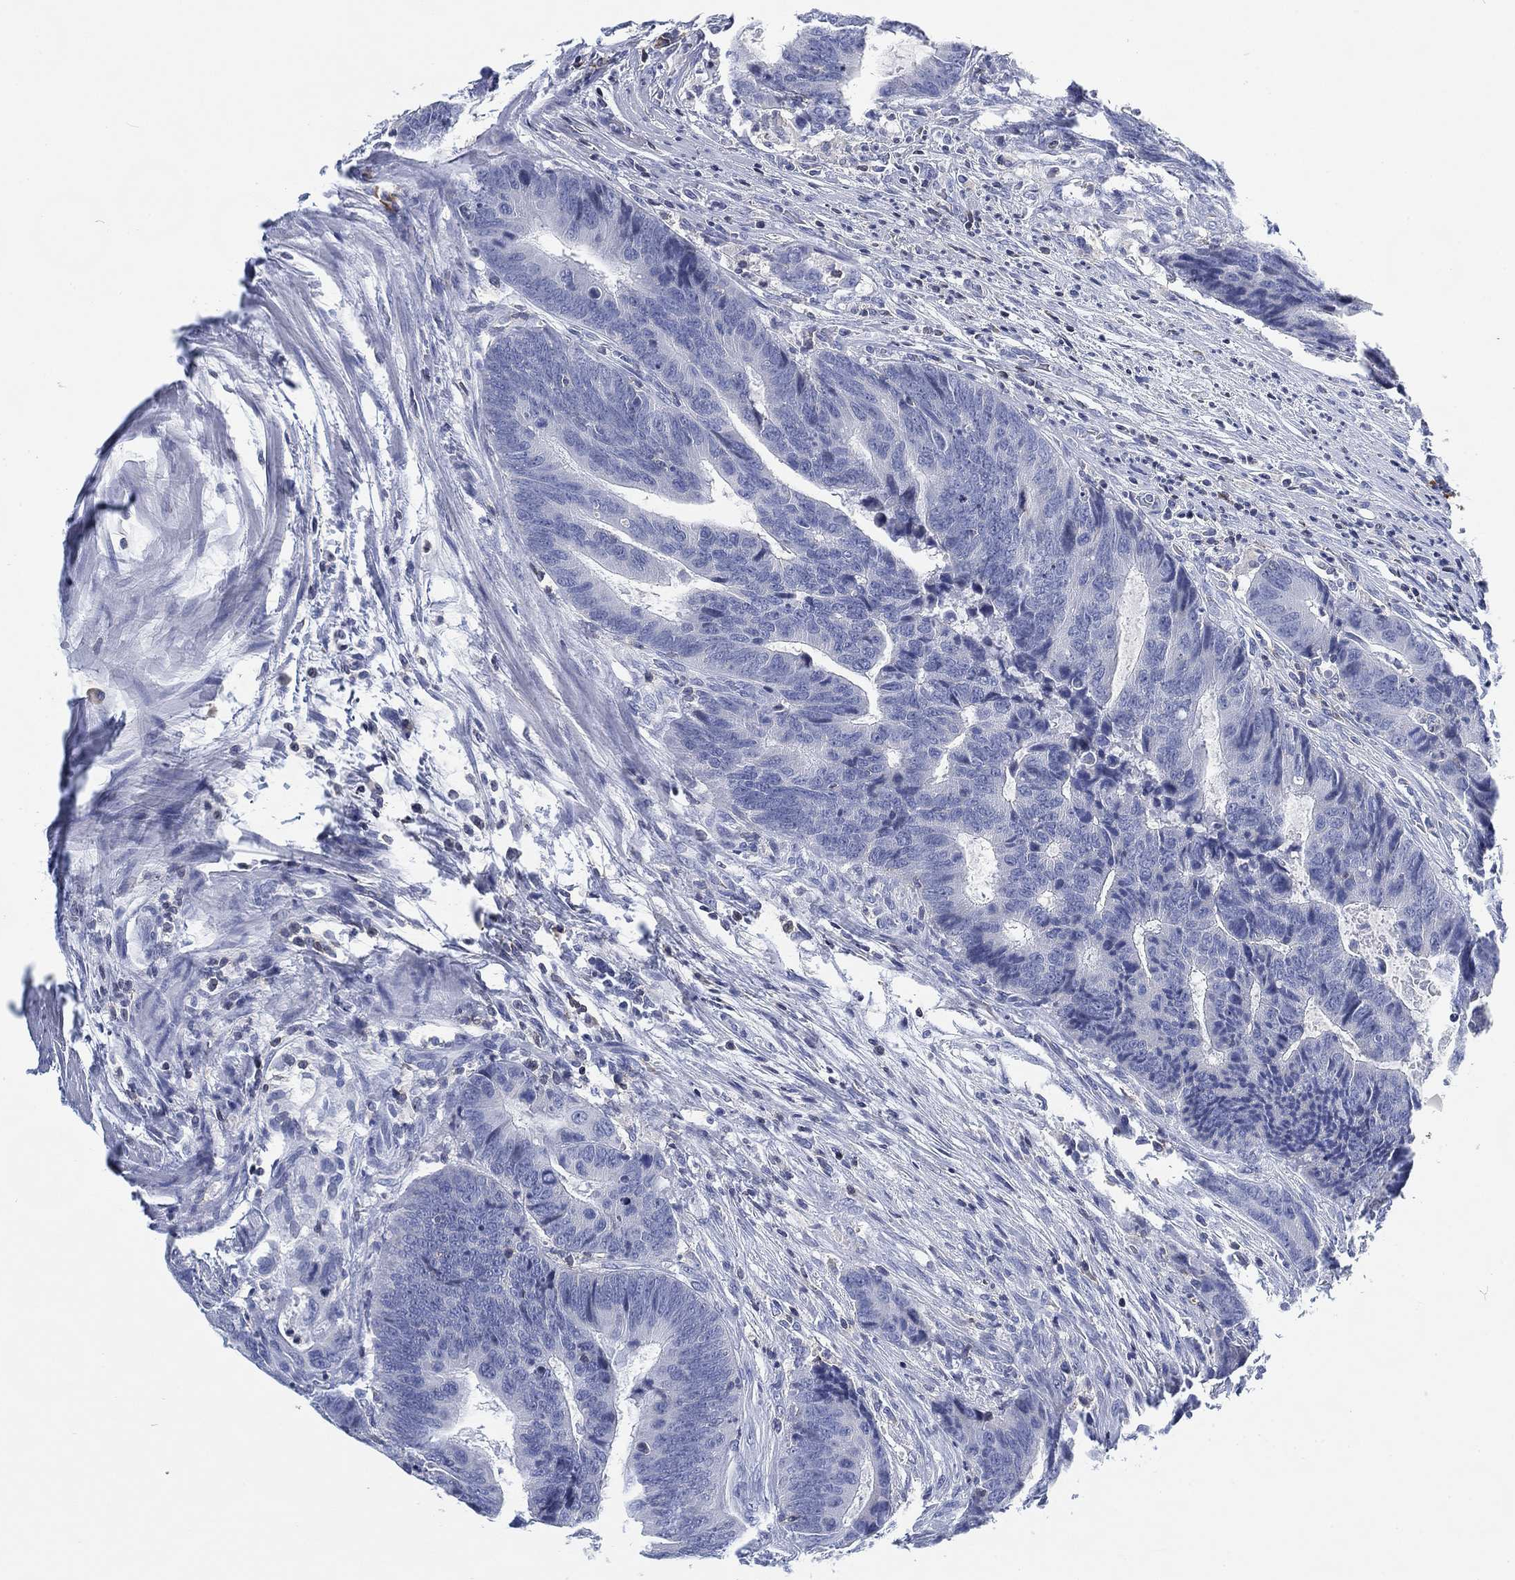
{"staining": {"intensity": "negative", "quantity": "none", "location": "none"}, "tissue": "colorectal cancer", "cell_type": "Tumor cells", "image_type": "cancer", "snomed": [{"axis": "morphology", "description": "Adenocarcinoma, NOS"}, {"axis": "topography", "description": "Colon"}], "caption": "Immunohistochemical staining of human colorectal cancer (adenocarcinoma) exhibits no significant expression in tumor cells.", "gene": "FYB1", "patient": {"sex": "female", "age": 56}}